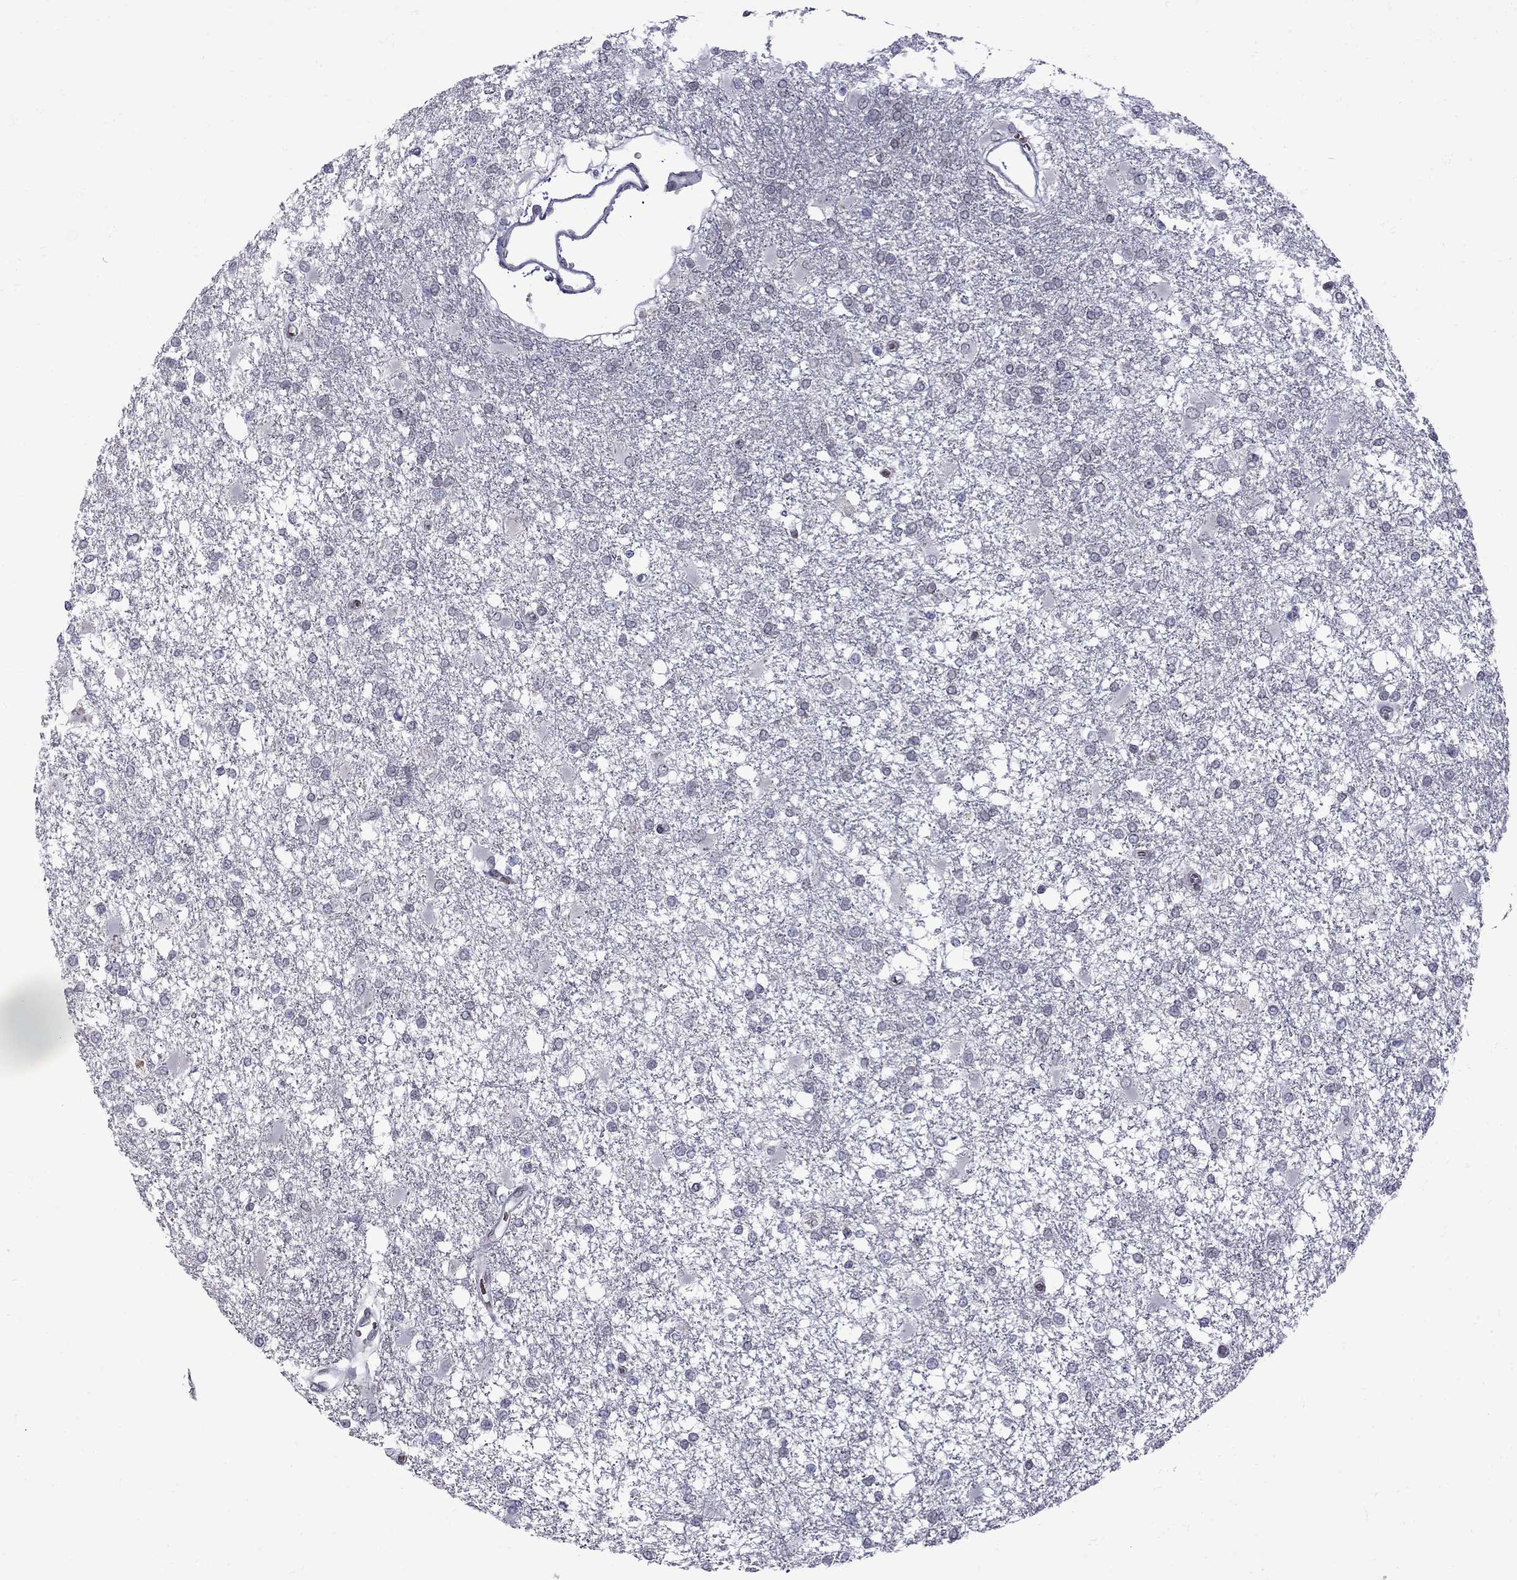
{"staining": {"intensity": "negative", "quantity": "none", "location": "none"}, "tissue": "glioma", "cell_type": "Tumor cells", "image_type": "cancer", "snomed": [{"axis": "morphology", "description": "Glioma, malignant, High grade"}, {"axis": "topography", "description": "Cerebral cortex"}], "caption": "Immunohistochemical staining of malignant glioma (high-grade) displays no significant expression in tumor cells. (DAB (3,3'-diaminobenzidine) immunohistochemistry (IHC) with hematoxylin counter stain).", "gene": "CLTCL1", "patient": {"sex": "male", "age": 79}}